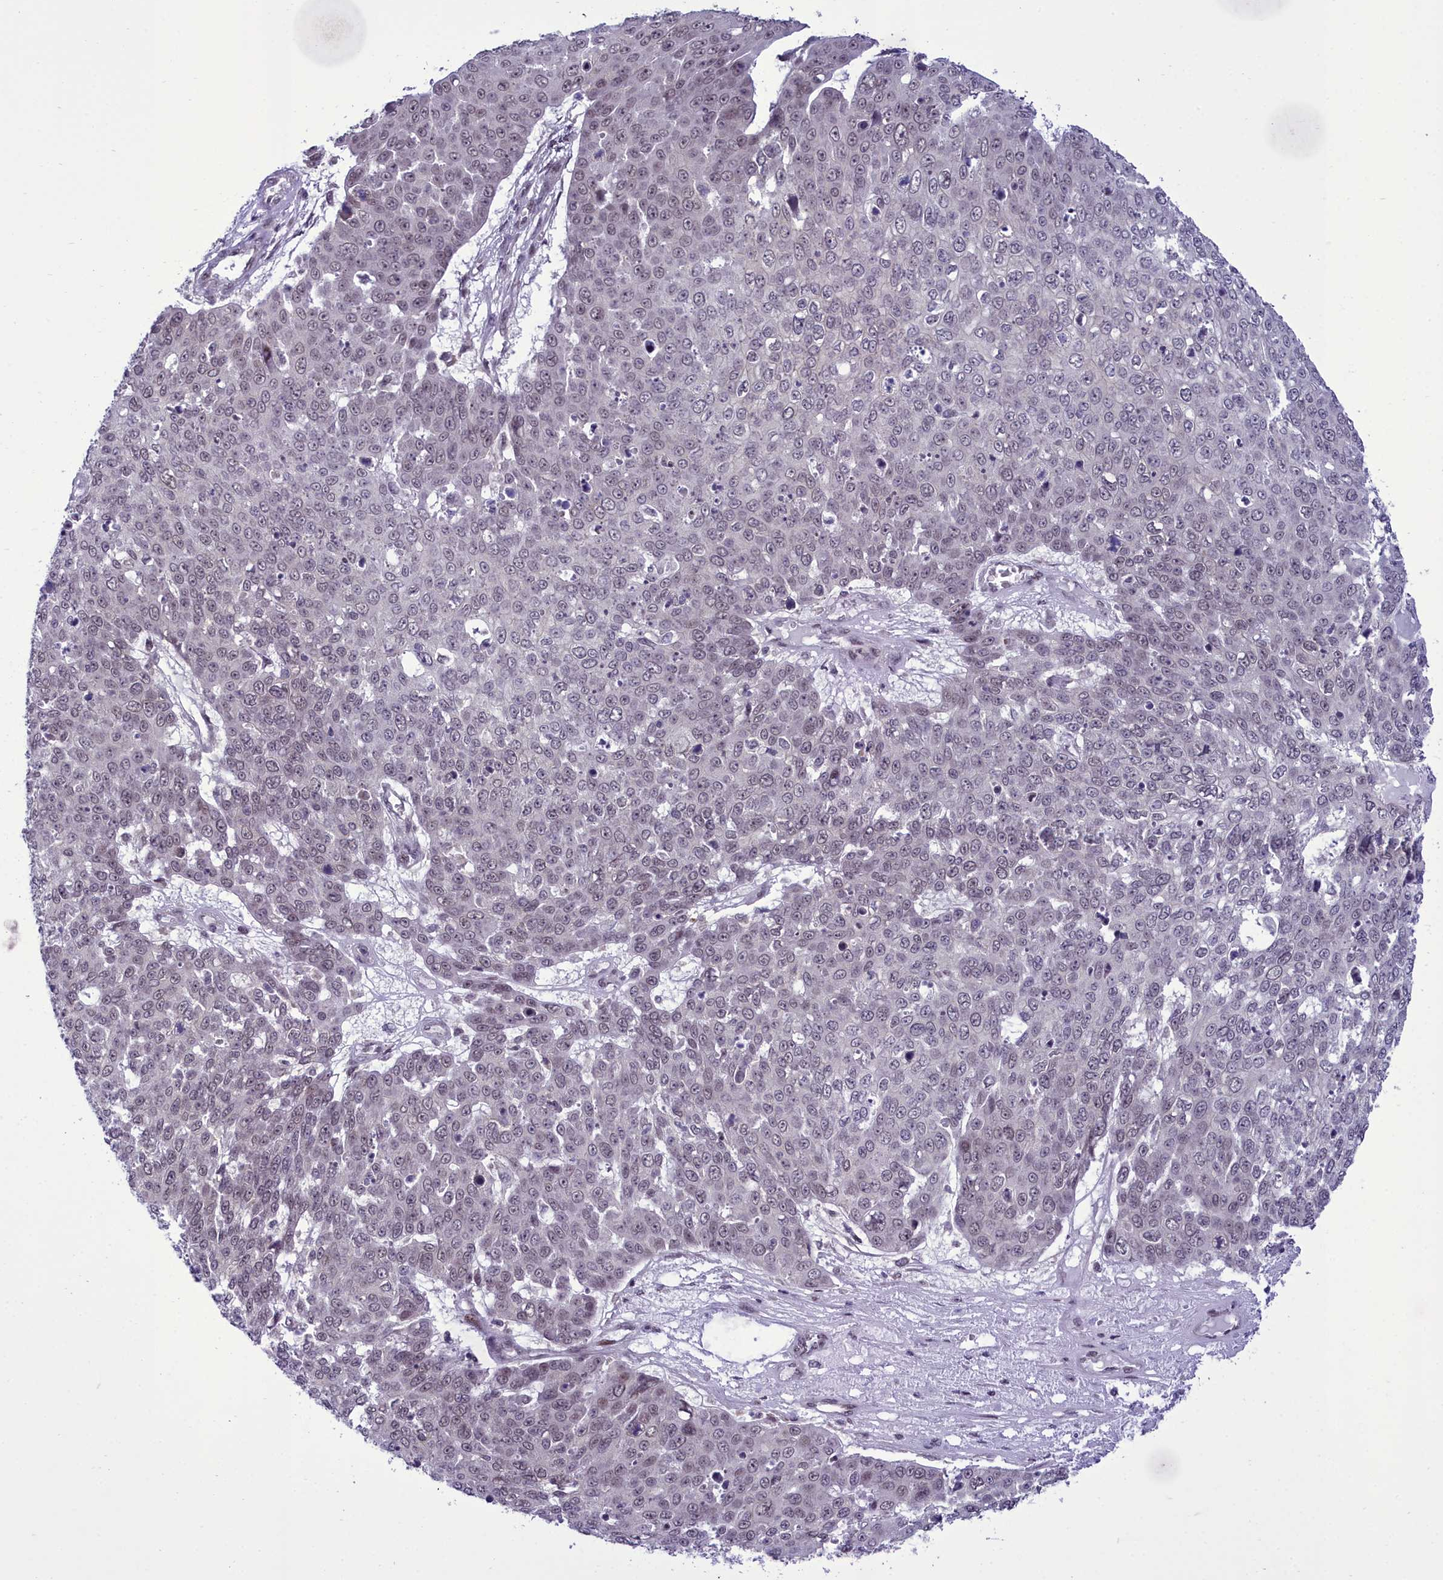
{"staining": {"intensity": "weak", "quantity": "25%-75%", "location": "nuclear"}, "tissue": "skin cancer", "cell_type": "Tumor cells", "image_type": "cancer", "snomed": [{"axis": "morphology", "description": "Squamous cell carcinoma, NOS"}, {"axis": "topography", "description": "Skin"}], "caption": "There is low levels of weak nuclear positivity in tumor cells of squamous cell carcinoma (skin), as demonstrated by immunohistochemical staining (brown color).", "gene": "CEACAM19", "patient": {"sex": "male", "age": 71}}